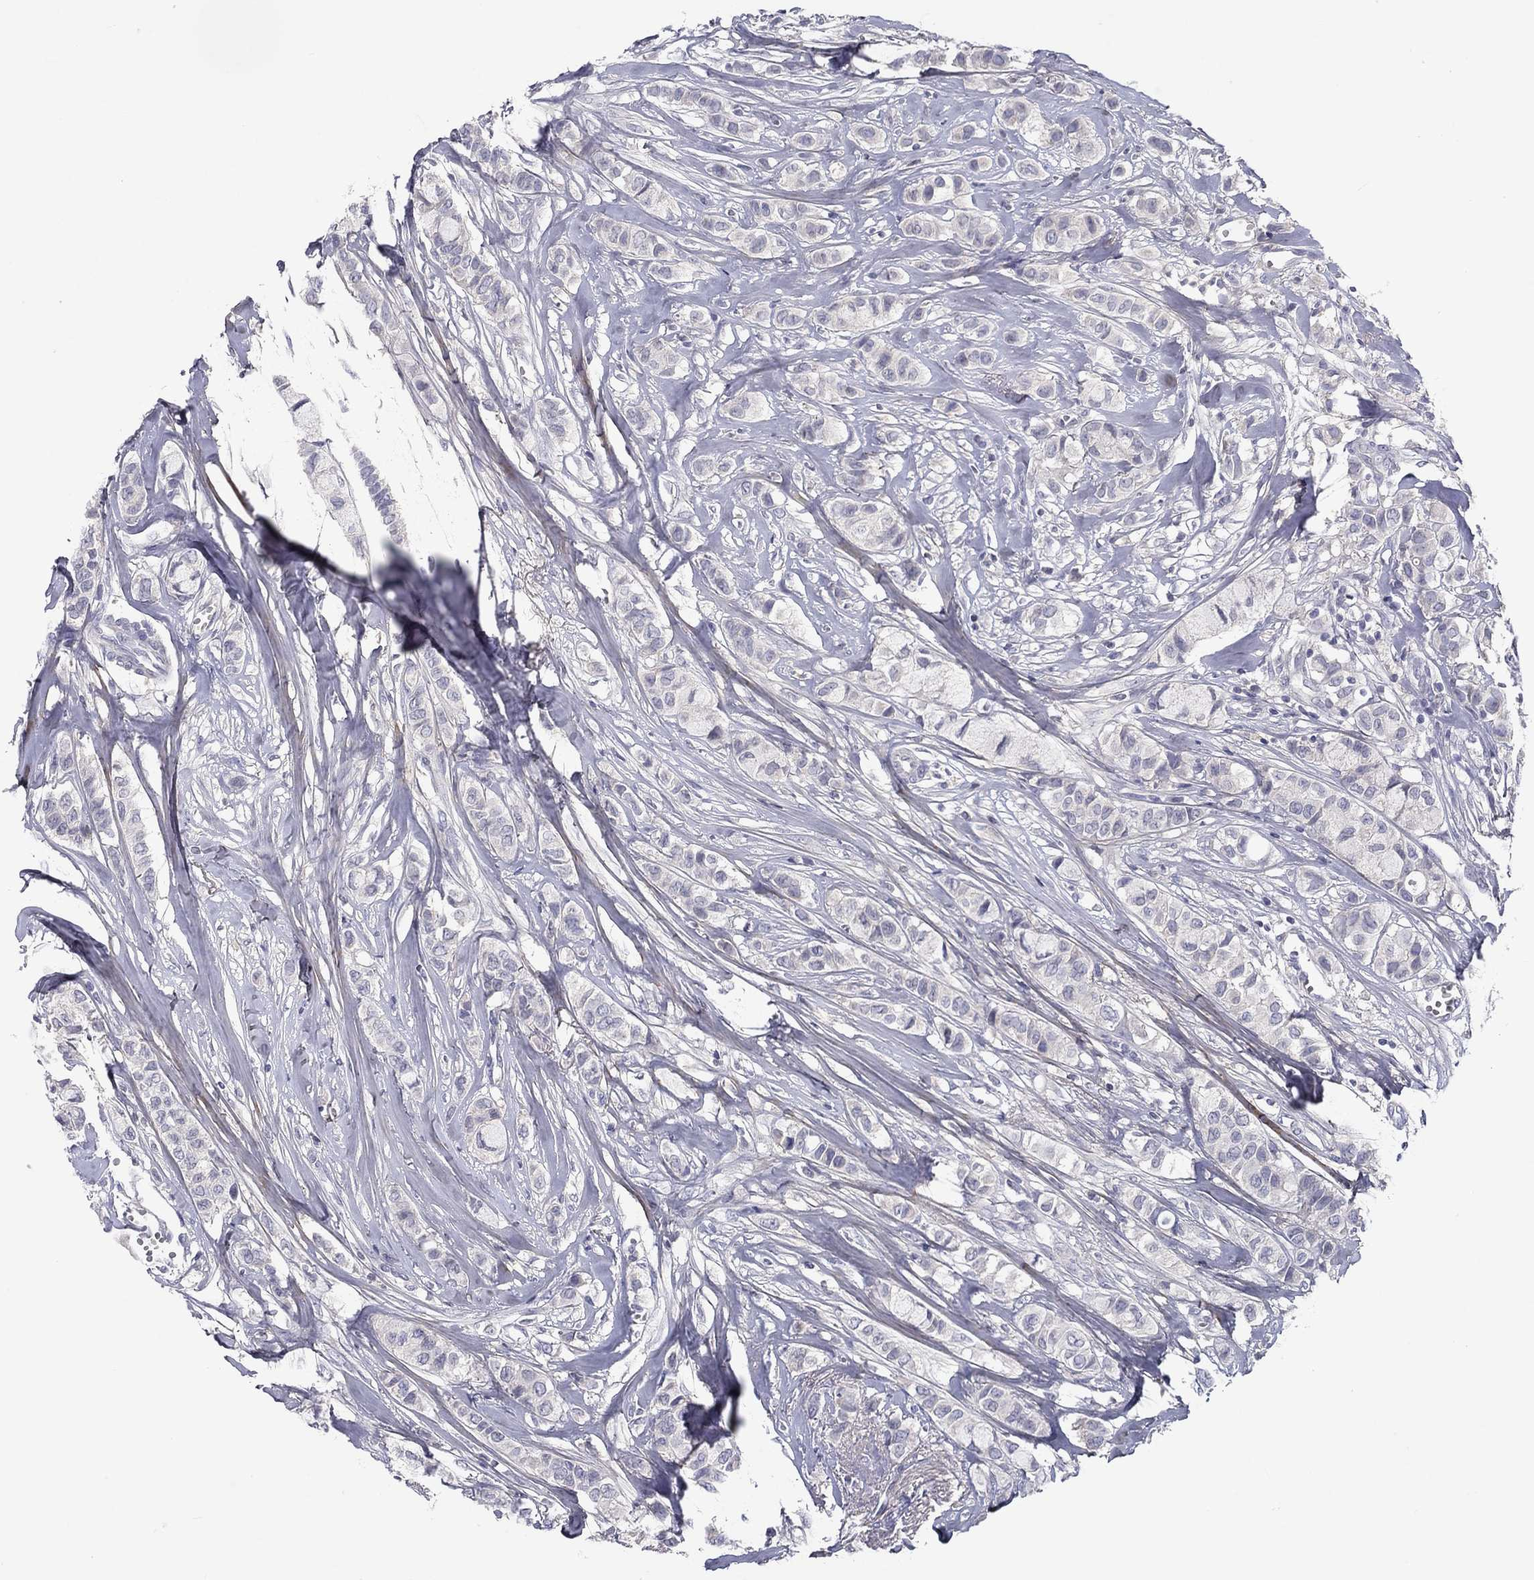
{"staining": {"intensity": "negative", "quantity": "none", "location": "none"}, "tissue": "breast cancer", "cell_type": "Tumor cells", "image_type": "cancer", "snomed": [{"axis": "morphology", "description": "Duct carcinoma"}, {"axis": "topography", "description": "Breast"}], "caption": "Breast cancer (invasive ductal carcinoma) stained for a protein using immunohistochemistry (IHC) shows no staining tumor cells.", "gene": "CACNA1A", "patient": {"sex": "female", "age": 85}}